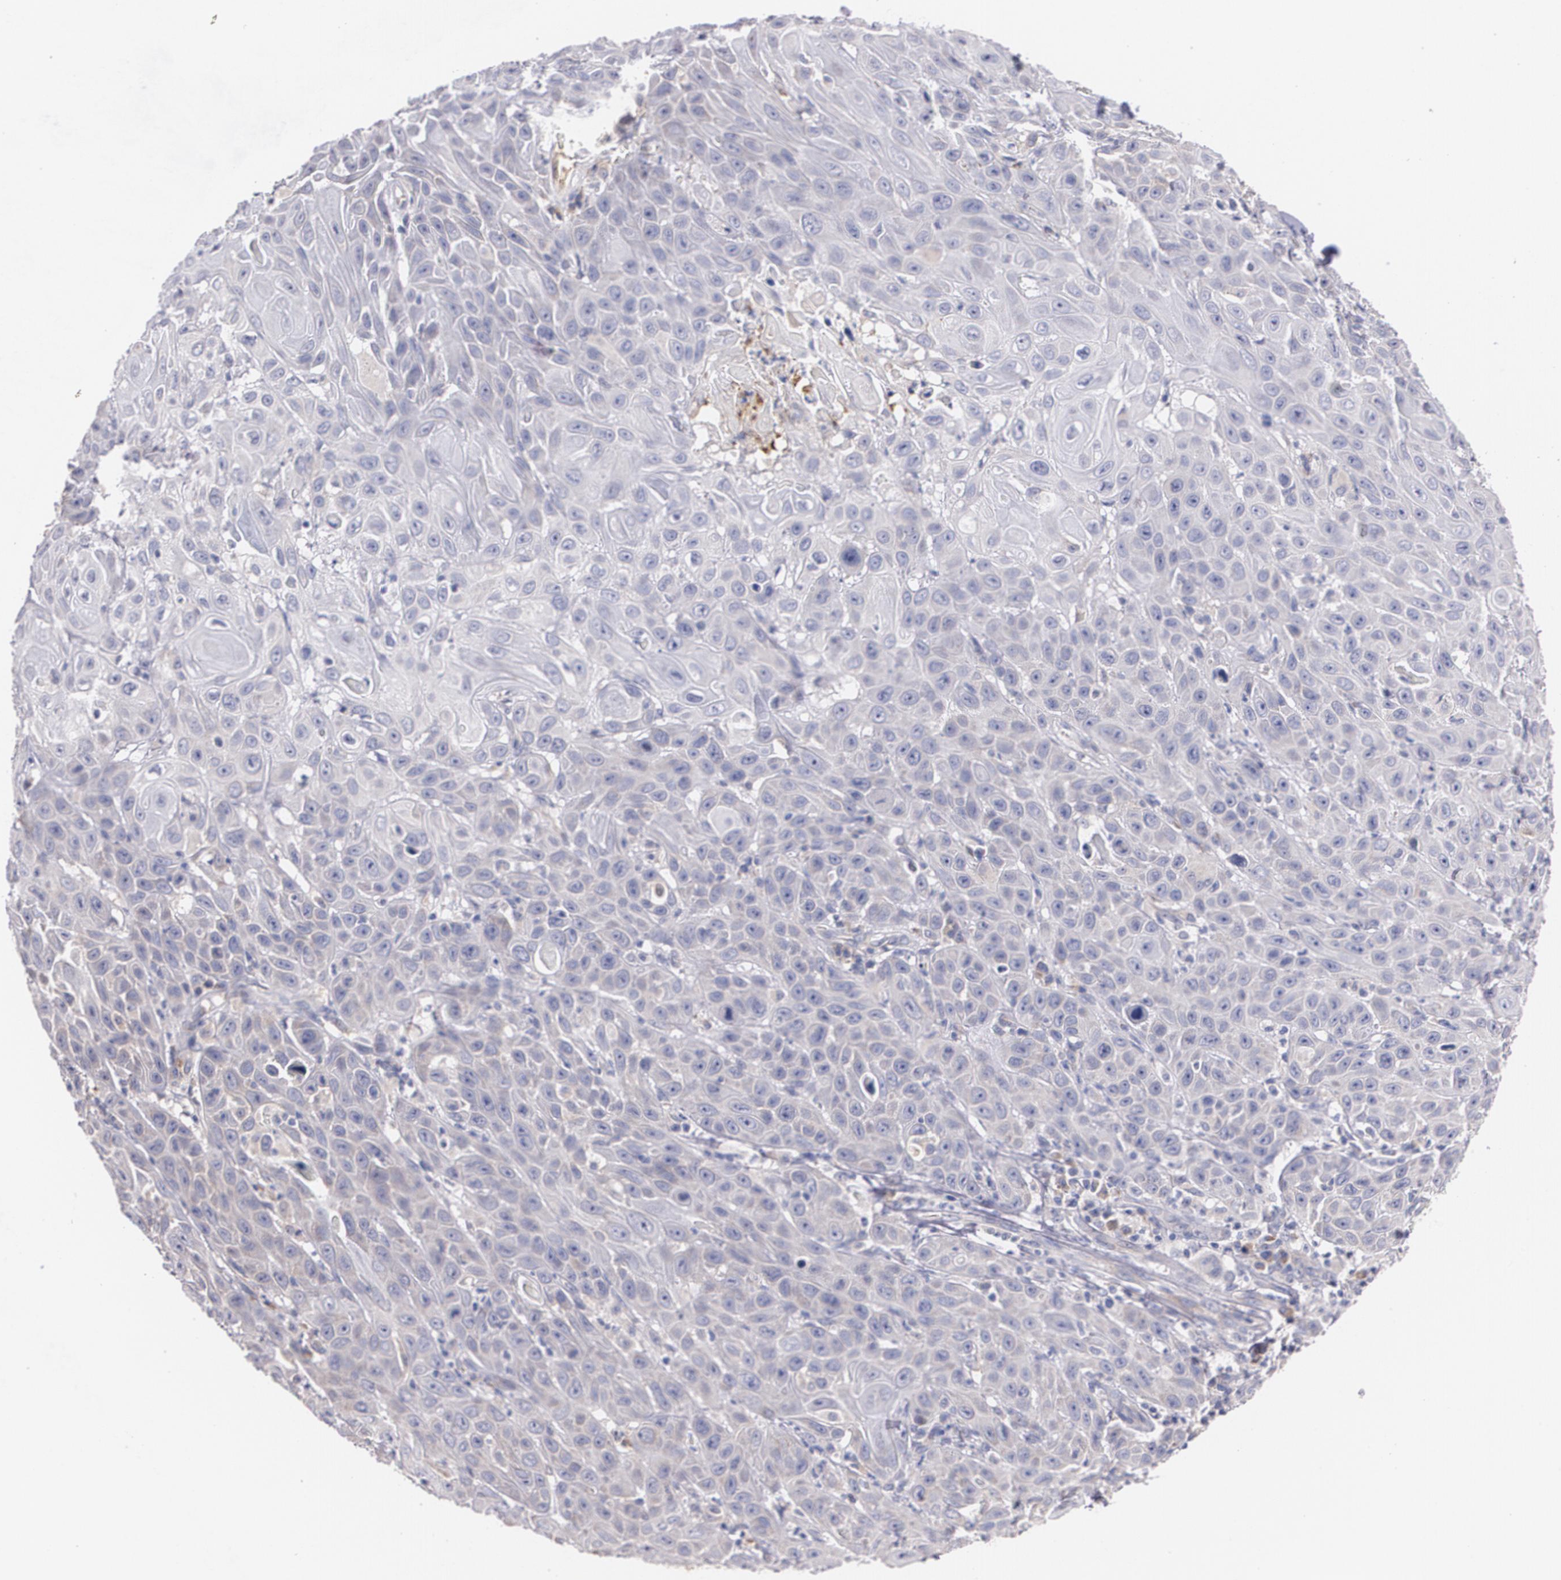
{"staining": {"intensity": "weak", "quantity": "<25%", "location": "cytoplasmic/membranous"}, "tissue": "skin cancer", "cell_type": "Tumor cells", "image_type": "cancer", "snomed": [{"axis": "morphology", "description": "Squamous cell carcinoma, NOS"}, {"axis": "topography", "description": "Skin"}], "caption": "DAB (3,3'-diaminobenzidine) immunohistochemical staining of human skin cancer (squamous cell carcinoma) shows no significant staining in tumor cells. The staining is performed using DAB brown chromogen with nuclei counter-stained in using hematoxylin.", "gene": "AMBP", "patient": {"sex": "male", "age": 84}}